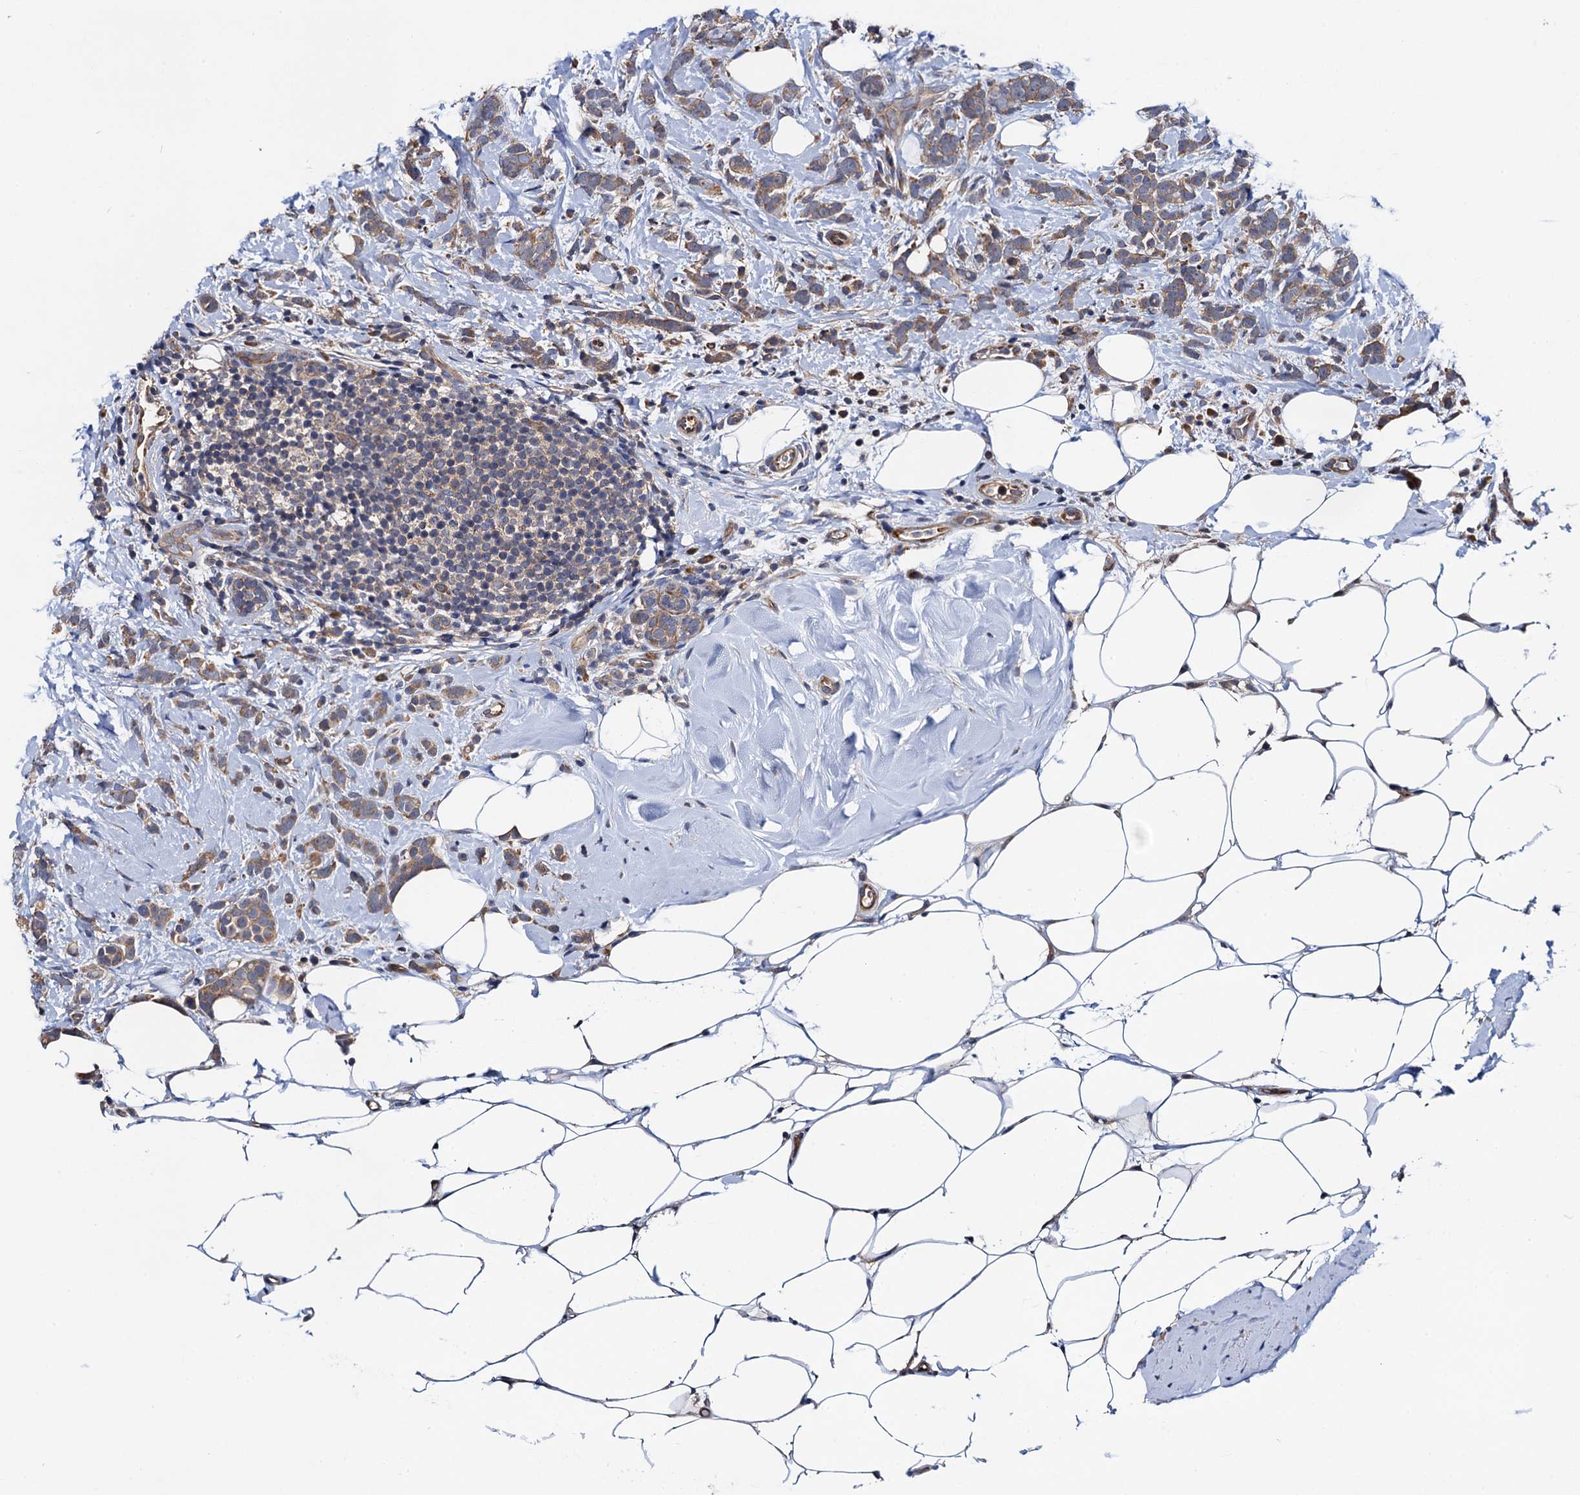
{"staining": {"intensity": "weak", "quantity": ">75%", "location": "cytoplasmic/membranous"}, "tissue": "breast cancer", "cell_type": "Tumor cells", "image_type": "cancer", "snomed": [{"axis": "morphology", "description": "Lobular carcinoma"}, {"axis": "topography", "description": "Breast"}], "caption": "Tumor cells reveal weak cytoplasmic/membranous expression in approximately >75% of cells in breast cancer (lobular carcinoma).", "gene": "TRMT112", "patient": {"sex": "female", "age": 58}}